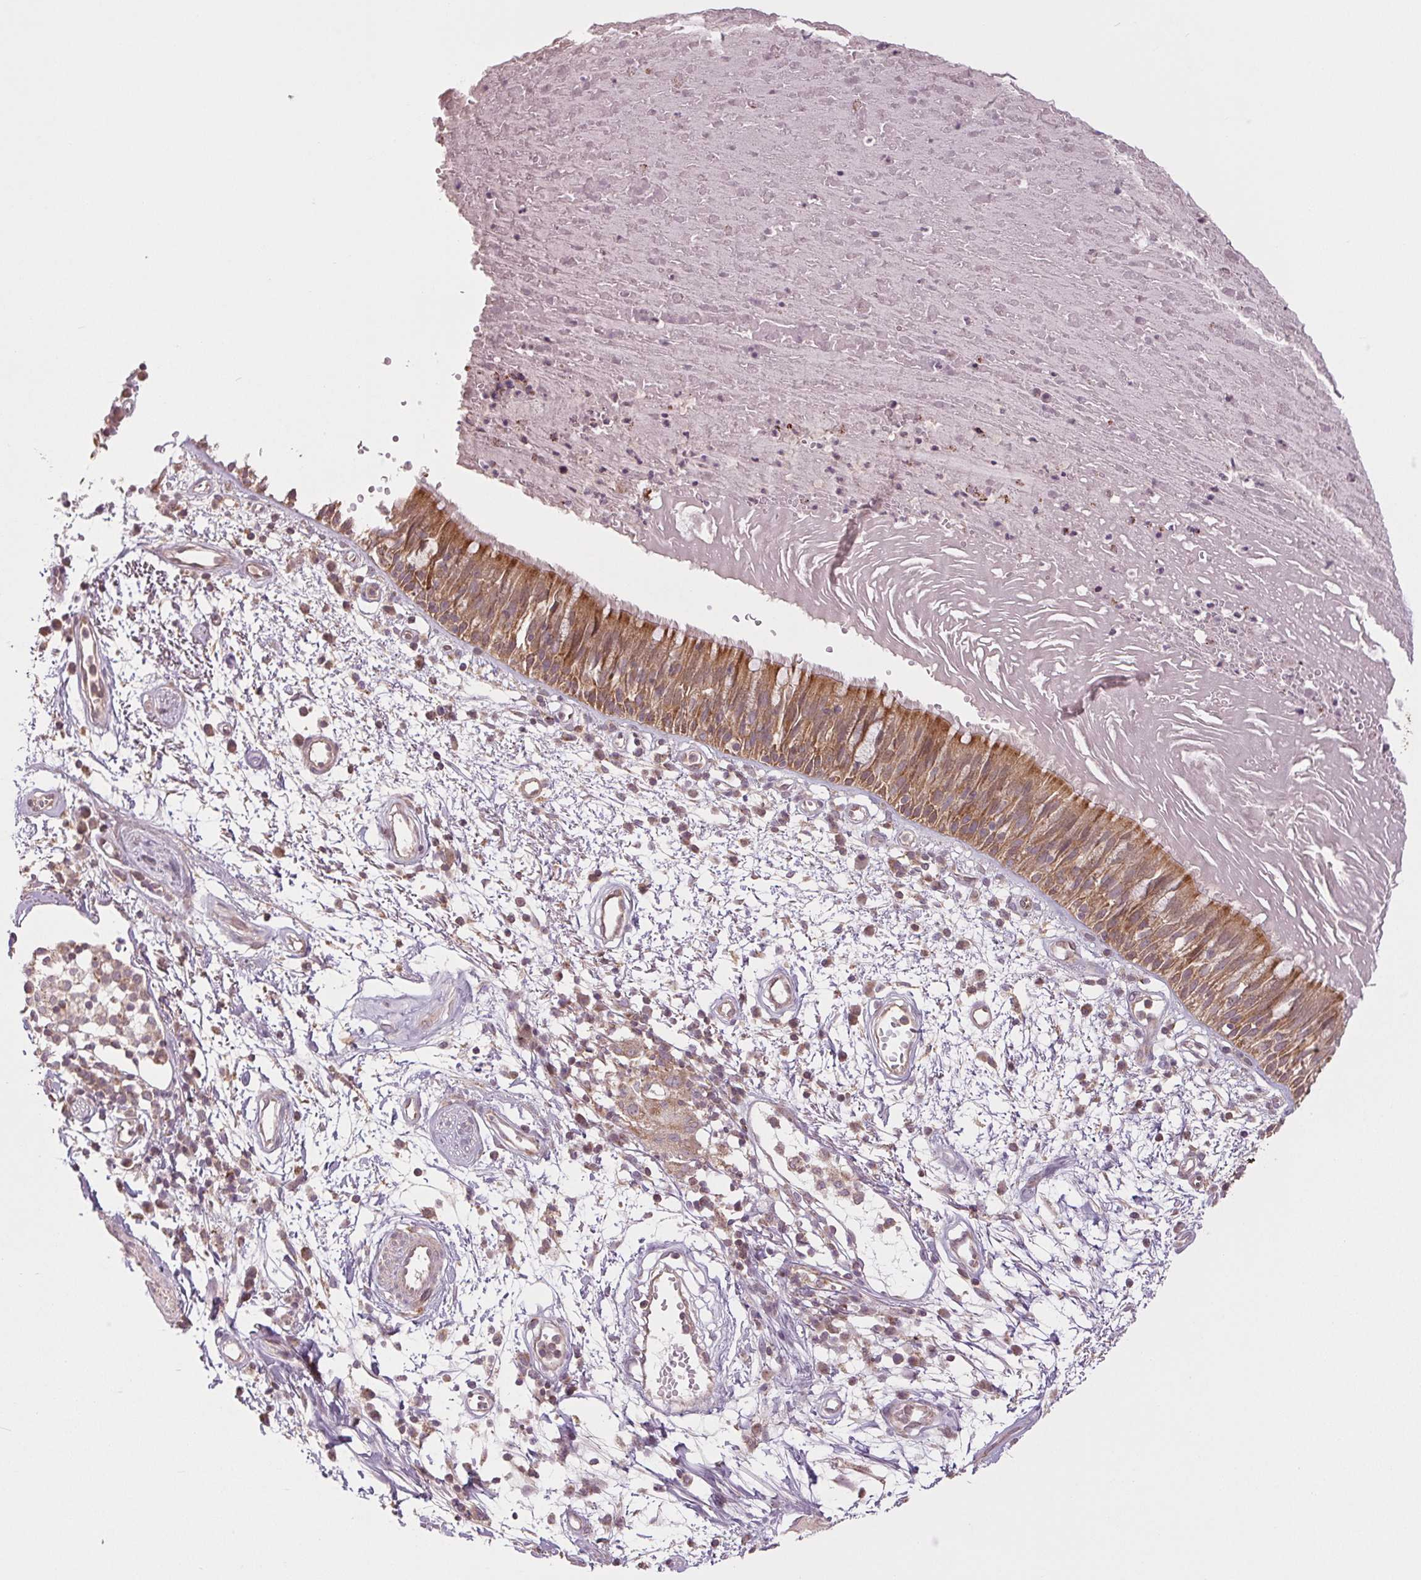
{"staining": {"intensity": "moderate", "quantity": ">75%", "location": "cytoplasmic/membranous"}, "tissue": "bronchus", "cell_type": "Respiratory epithelial cells", "image_type": "normal", "snomed": [{"axis": "morphology", "description": "Normal tissue, NOS"}, {"axis": "morphology", "description": "Squamous cell carcinoma, NOS"}, {"axis": "topography", "description": "Cartilage tissue"}, {"axis": "topography", "description": "Bronchus"}, {"axis": "topography", "description": "Lung"}], "caption": "Immunohistochemical staining of normal bronchus exhibits moderate cytoplasmic/membranous protein expression in approximately >75% of respiratory epithelial cells.", "gene": "MAP3K5", "patient": {"sex": "male", "age": 66}}